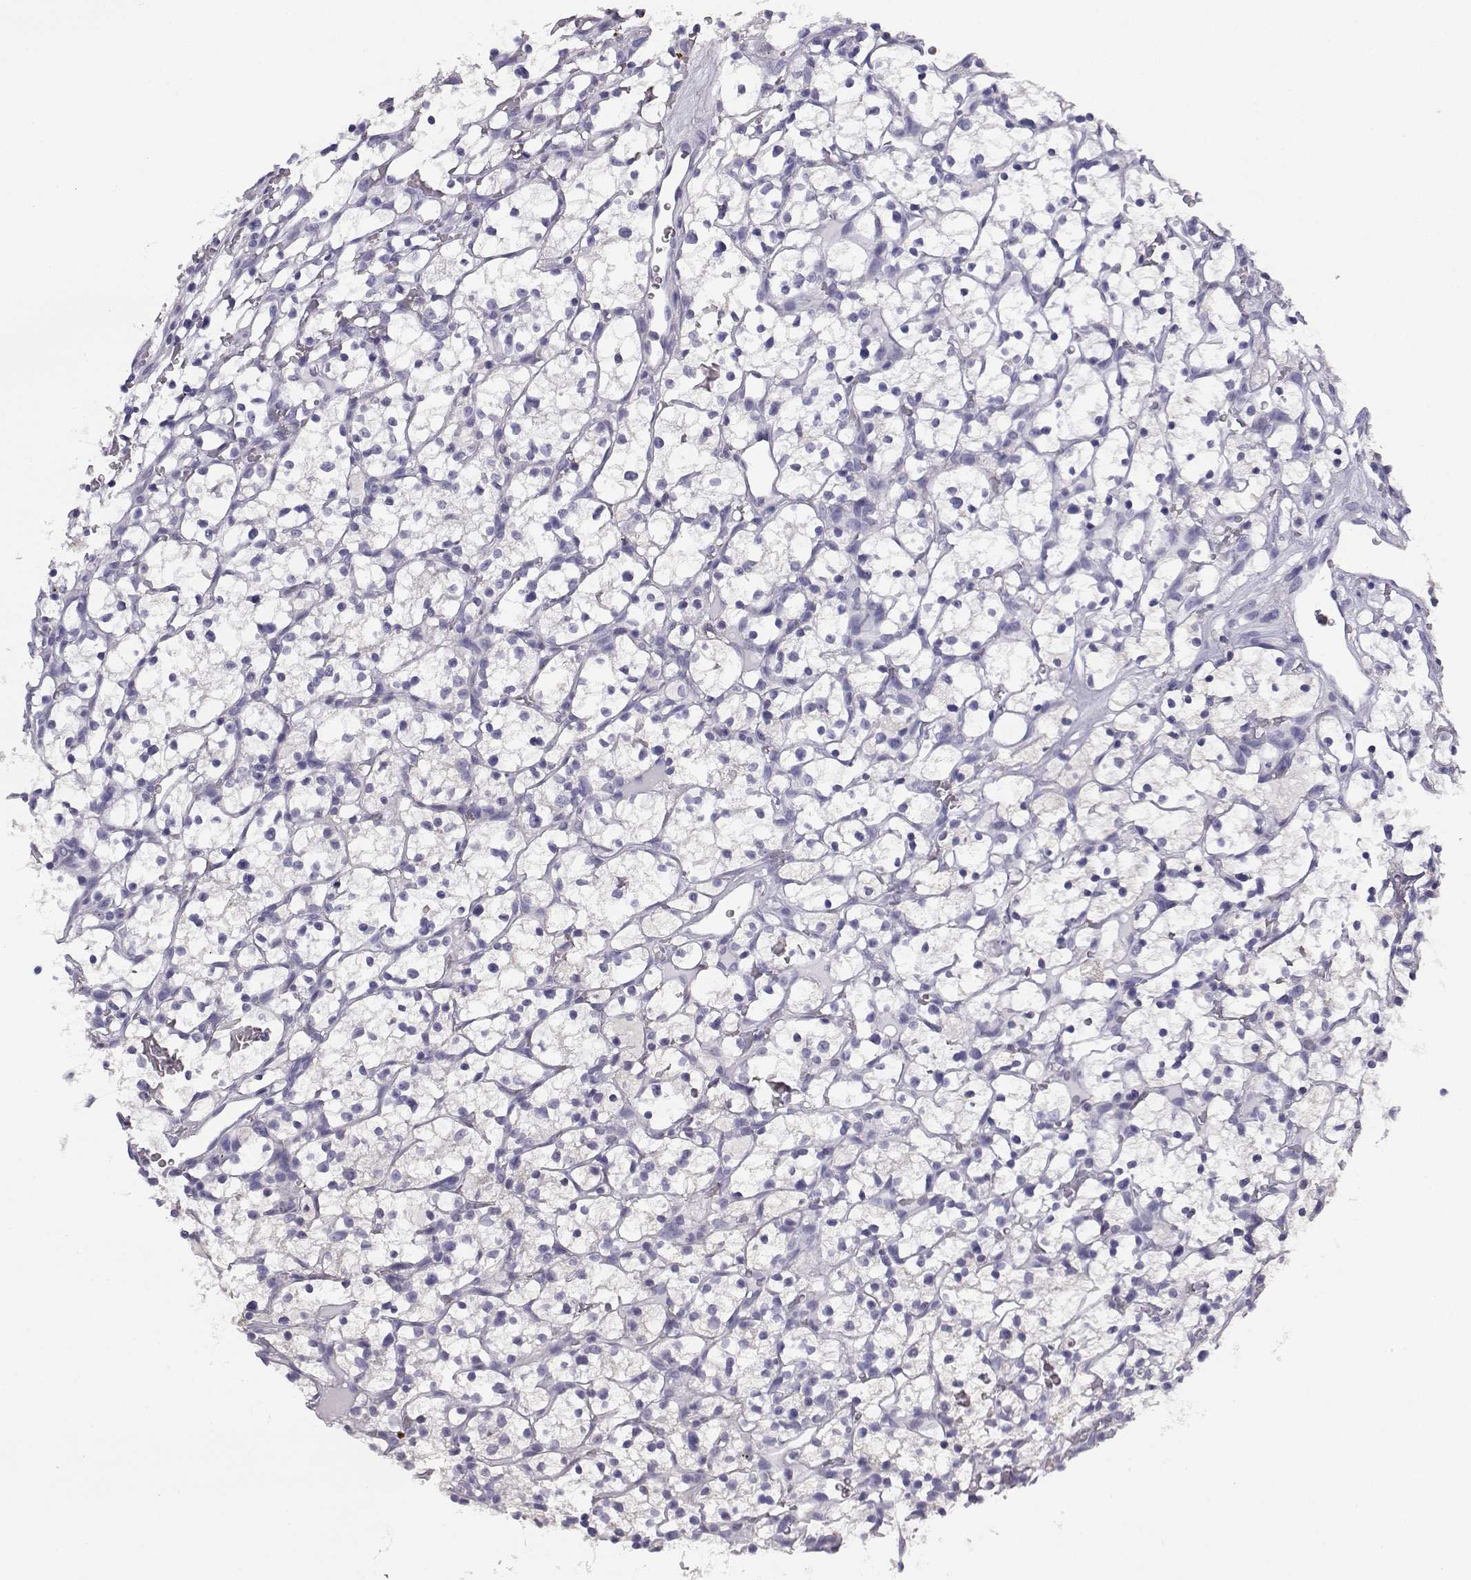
{"staining": {"intensity": "negative", "quantity": "none", "location": "none"}, "tissue": "renal cancer", "cell_type": "Tumor cells", "image_type": "cancer", "snomed": [{"axis": "morphology", "description": "Adenocarcinoma, NOS"}, {"axis": "topography", "description": "Kidney"}], "caption": "DAB (3,3'-diaminobenzidine) immunohistochemical staining of renal cancer shows no significant staining in tumor cells. (Brightfield microscopy of DAB immunohistochemistry at high magnification).", "gene": "AKR1B1", "patient": {"sex": "female", "age": 64}}